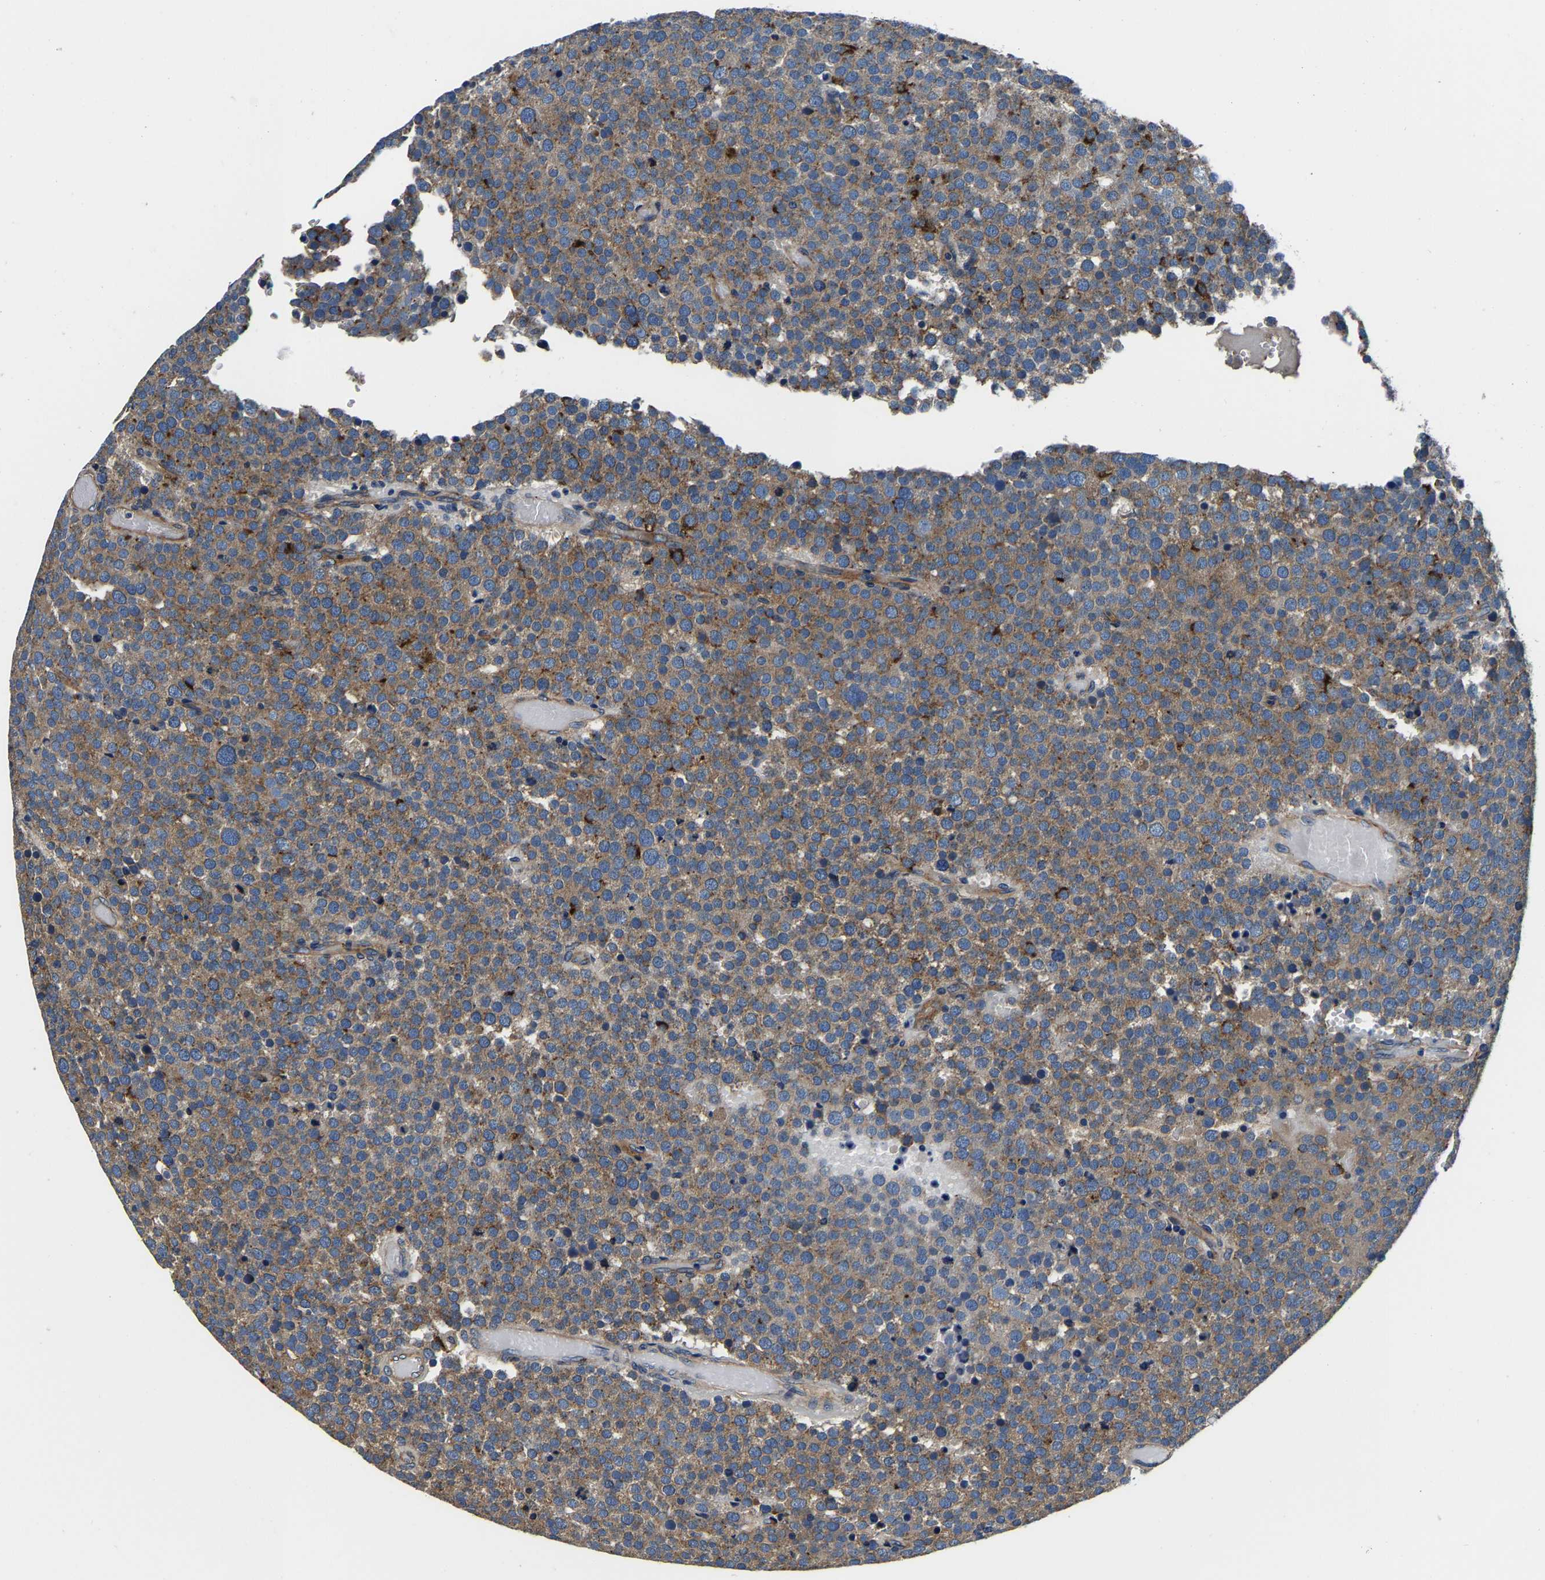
{"staining": {"intensity": "moderate", "quantity": ">75%", "location": "cytoplasmic/membranous"}, "tissue": "testis cancer", "cell_type": "Tumor cells", "image_type": "cancer", "snomed": [{"axis": "morphology", "description": "Normal tissue, NOS"}, {"axis": "morphology", "description": "Seminoma, NOS"}, {"axis": "topography", "description": "Testis"}], "caption": "Testis seminoma tissue exhibits moderate cytoplasmic/membranous positivity in about >75% of tumor cells, visualized by immunohistochemistry. (Stains: DAB in brown, nuclei in blue, Microscopy: brightfield microscopy at high magnification).", "gene": "SH3GLB1", "patient": {"sex": "male", "age": 71}}